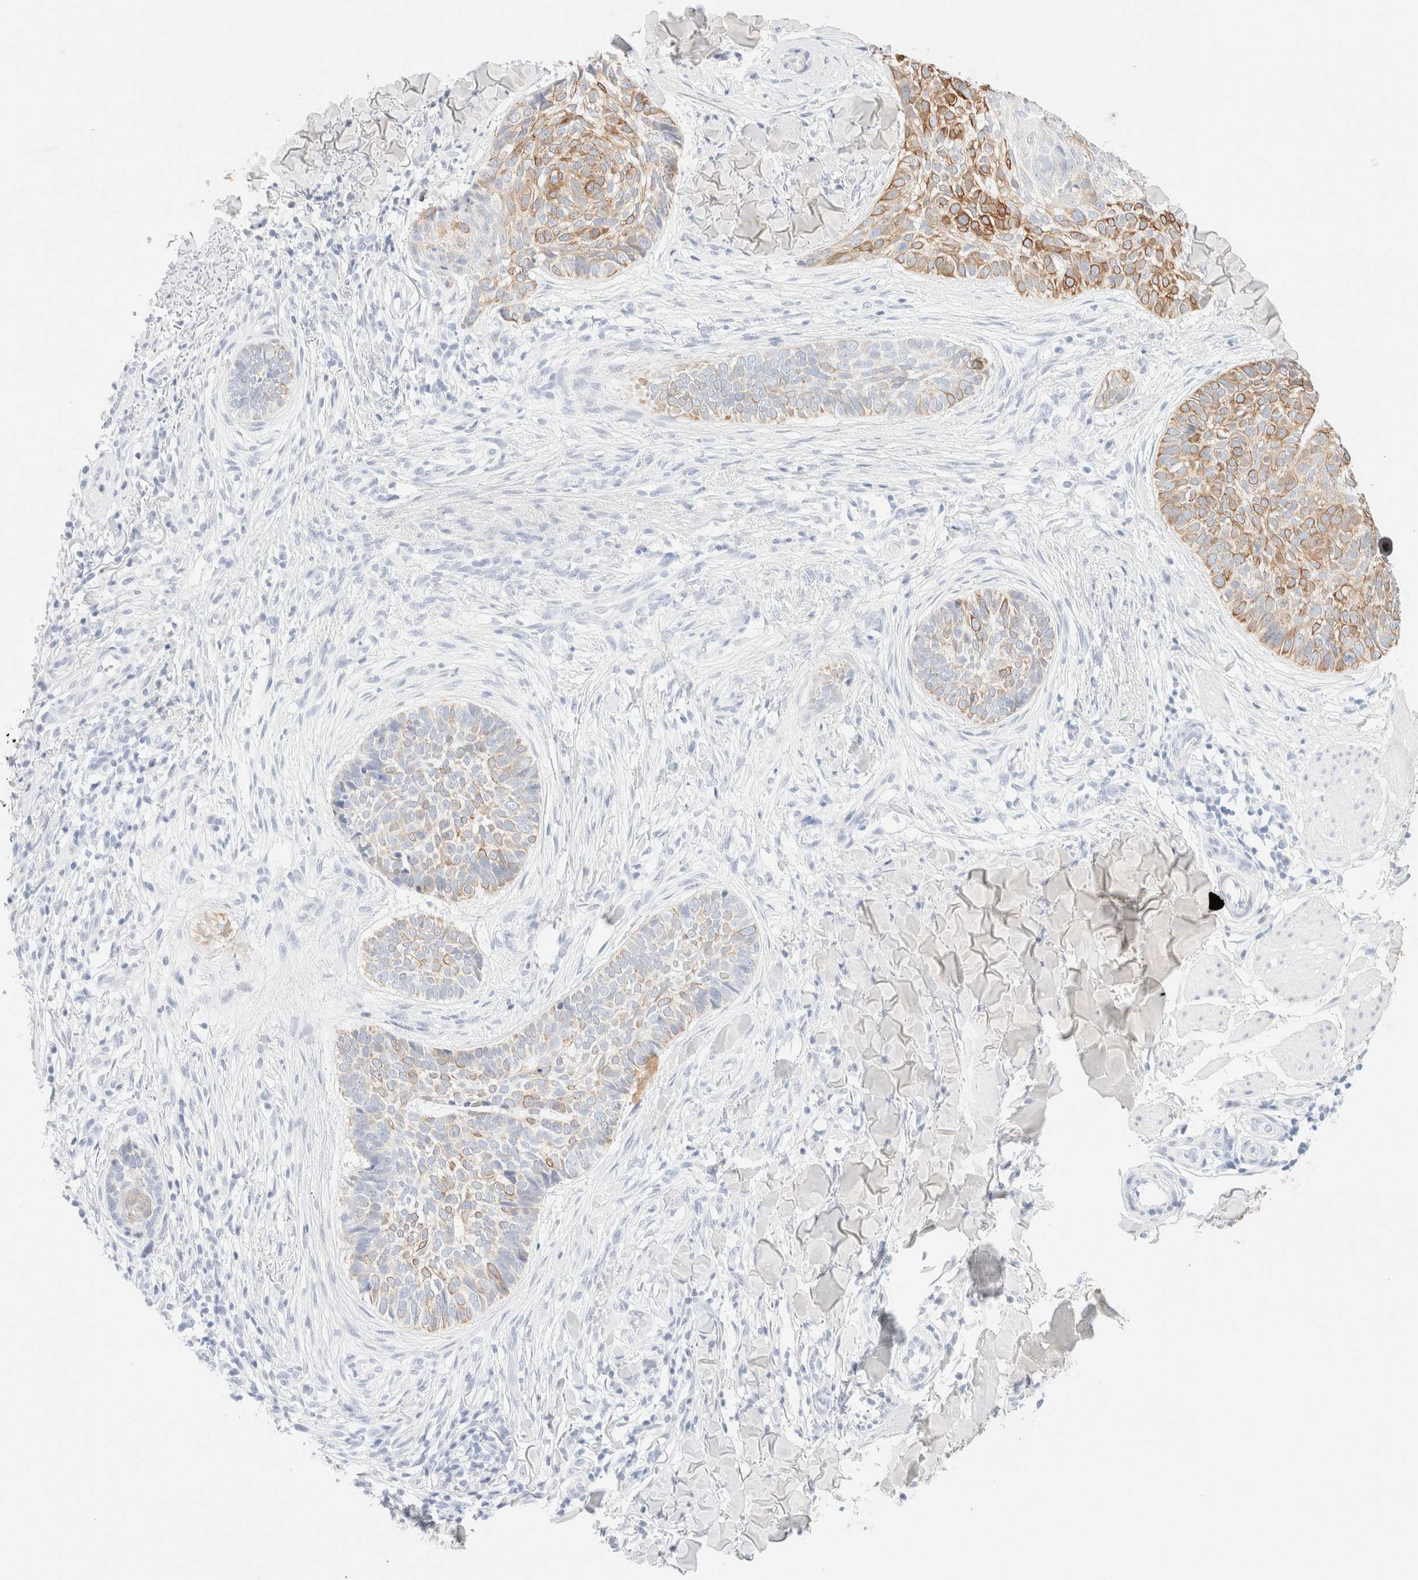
{"staining": {"intensity": "moderate", "quantity": "25%-75%", "location": "cytoplasmic/membranous"}, "tissue": "skin cancer", "cell_type": "Tumor cells", "image_type": "cancer", "snomed": [{"axis": "morphology", "description": "Normal tissue, NOS"}, {"axis": "morphology", "description": "Basal cell carcinoma"}, {"axis": "topography", "description": "Skin"}], "caption": "Tumor cells display medium levels of moderate cytoplasmic/membranous expression in about 25%-75% of cells in human skin cancer (basal cell carcinoma).", "gene": "KRT15", "patient": {"sex": "male", "age": 67}}